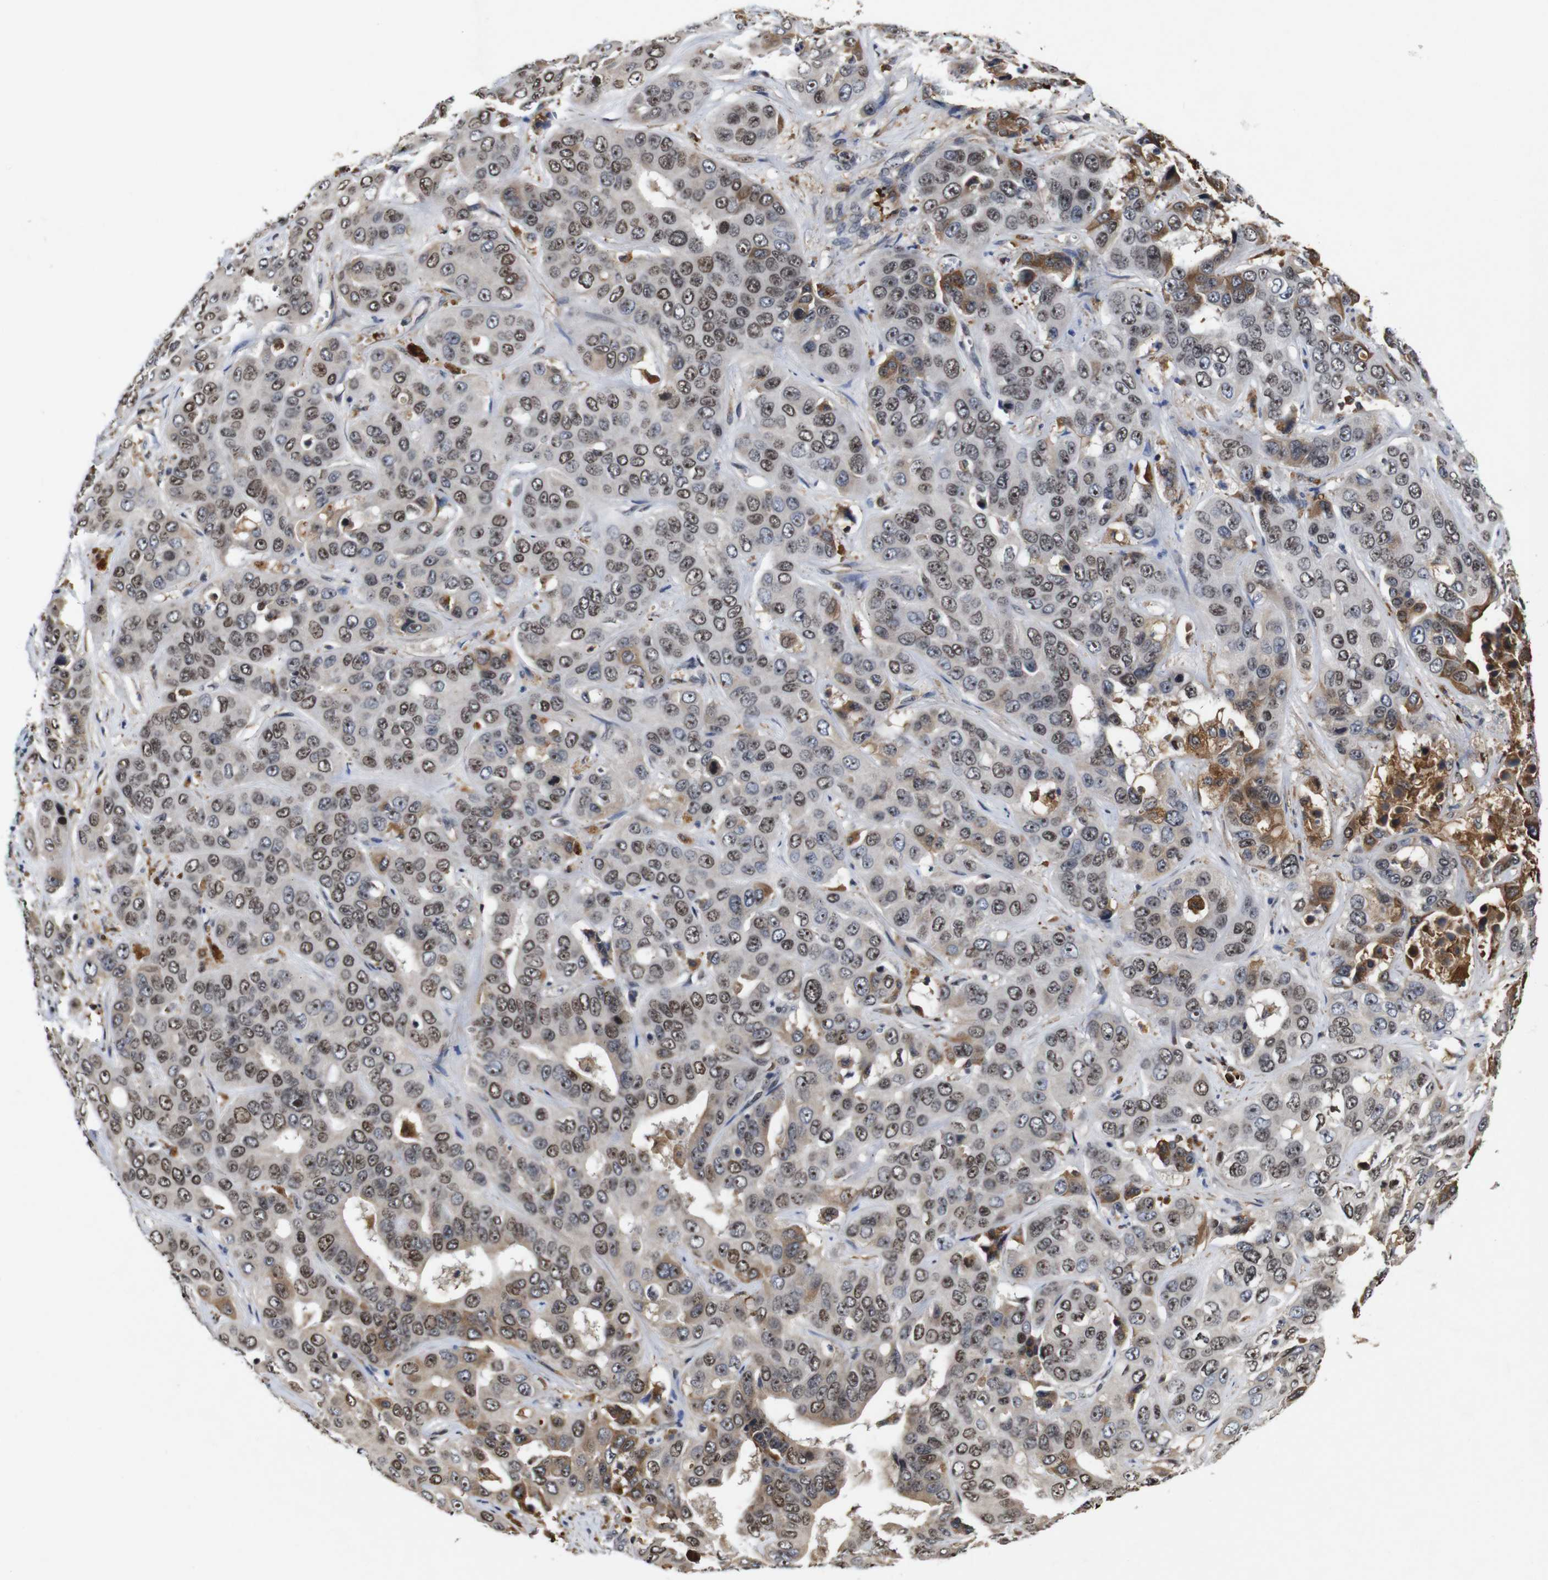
{"staining": {"intensity": "moderate", "quantity": "25%-75%", "location": "cytoplasmic/membranous,nuclear"}, "tissue": "liver cancer", "cell_type": "Tumor cells", "image_type": "cancer", "snomed": [{"axis": "morphology", "description": "Cholangiocarcinoma"}, {"axis": "topography", "description": "Liver"}], "caption": "Liver cancer stained for a protein exhibits moderate cytoplasmic/membranous and nuclear positivity in tumor cells.", "gene": "MYC", "patient": {"sex": "female", "age": 52}}